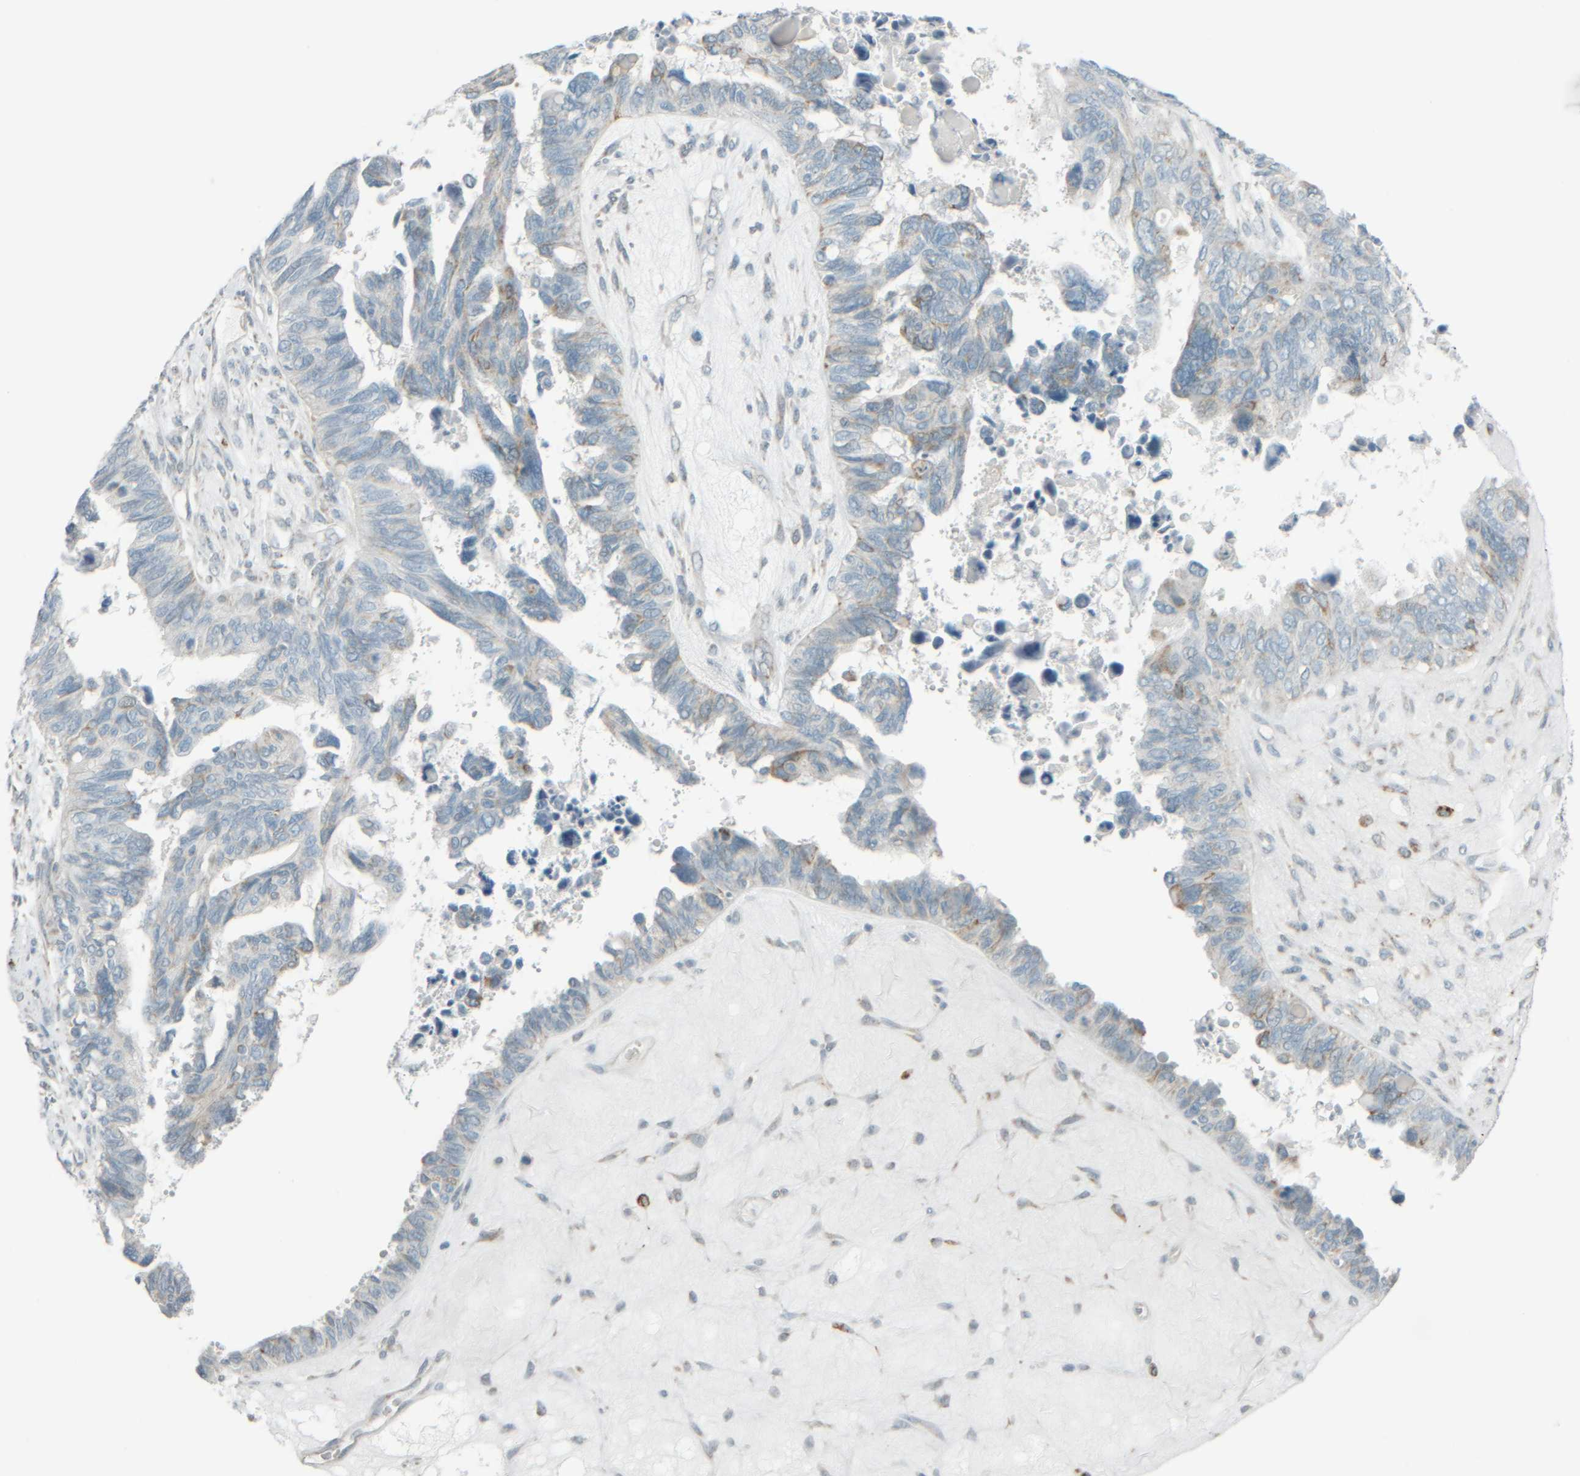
{"staining": {"intensity": "weak", "quantity": "<25%", "location": "cytoplasmic/membranous"}, "tissue": "ovarian cancer", "cell_type": "Tumor cells", "image_type": "cancer", "snomed": [{"axis": "morphology", "description": "Cystadenocarcinoma, serous, NOS"}, {"axis": "topography", "description": "Ovary"}], "caption": "The image demonstrates no significant staining in tumor cells of serous cystadenocarcinoma (ovarian).", "gene": "PTGES3L-AARSD1", "patient": {"sex": "female", "age": 79}}